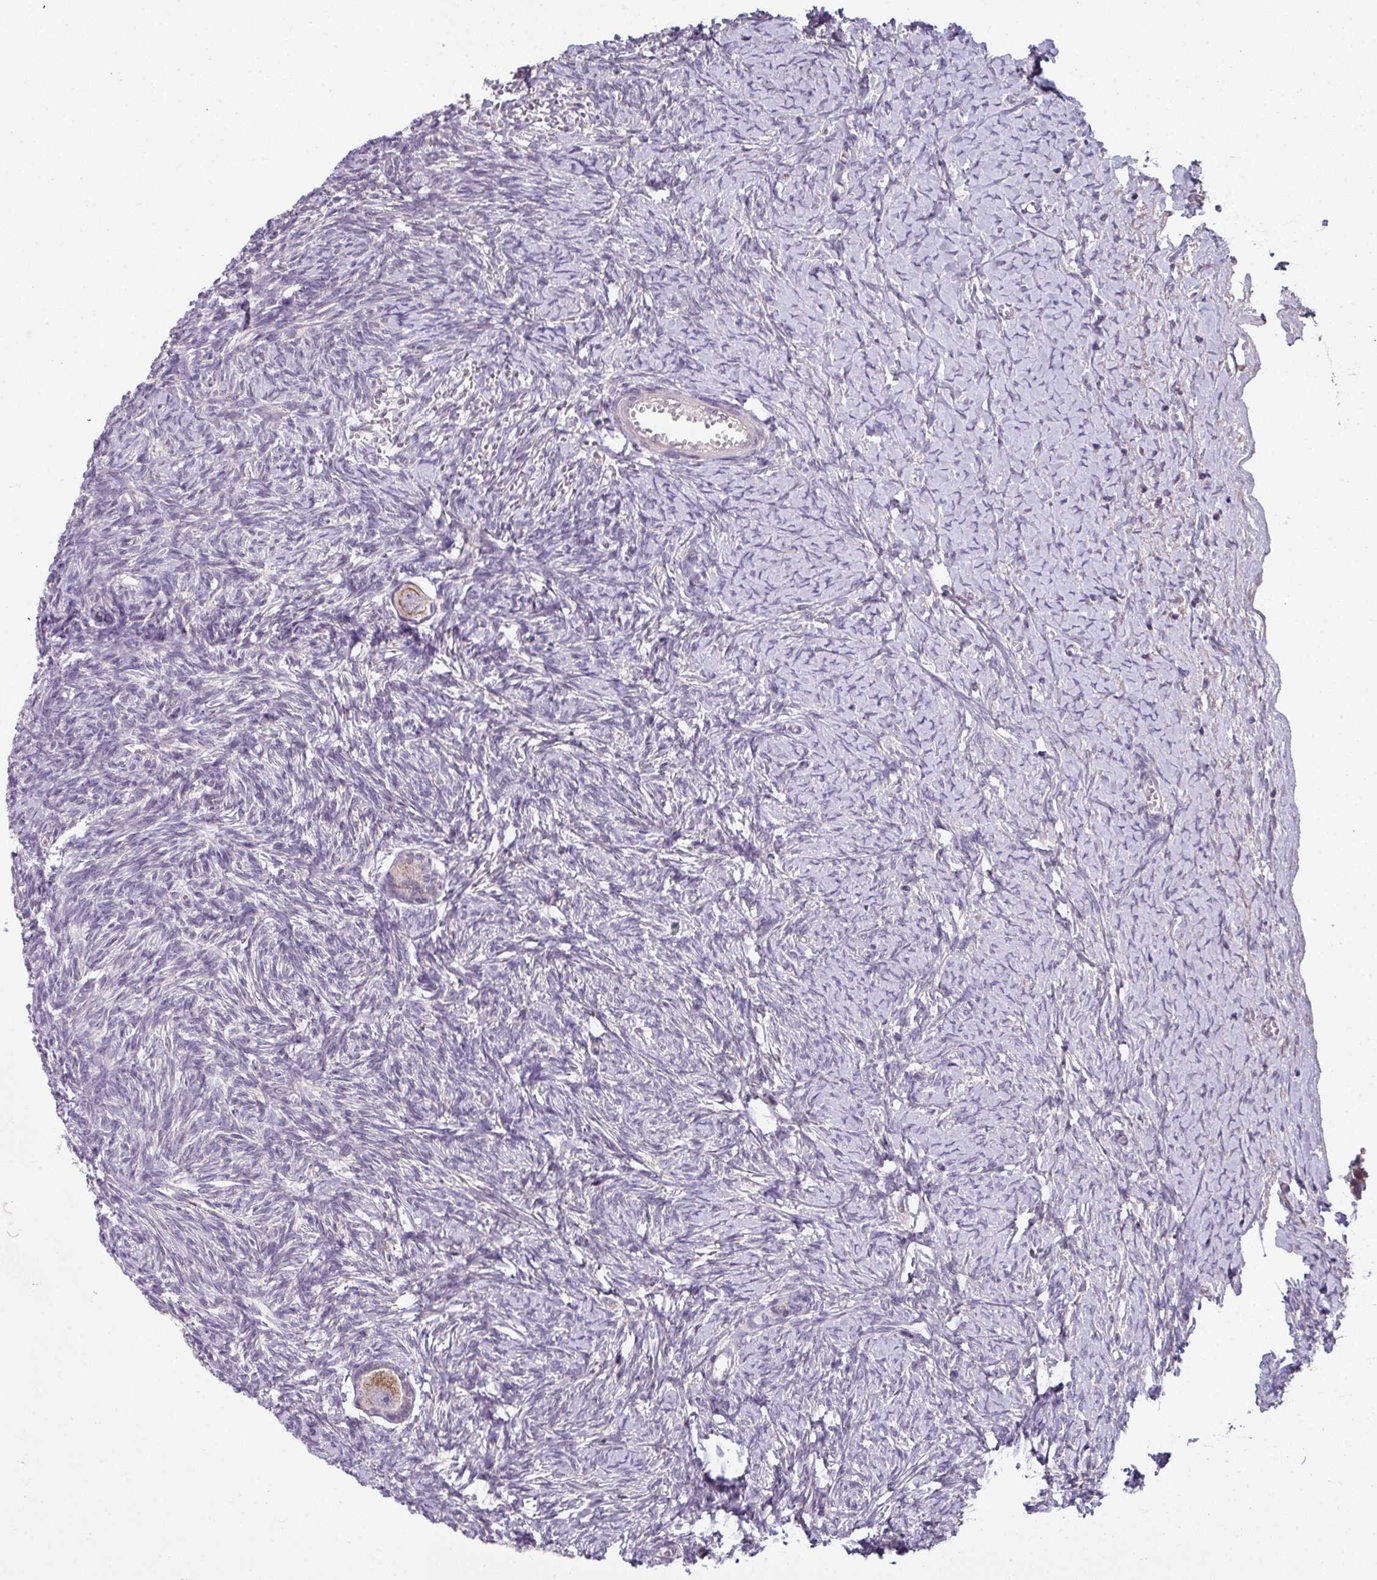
{"staining": {"intensity": "weak", "quantity": ">75%", "location": "cytoplasmic/membranous"}, "tissue": "ovary", "cell_type": "Follicle cells", "image_type": "normal", "snomed": [{"axis": "morphology", "description": "Normal tissue, NOS"}, {"axis": "topography", "description": "Ovary"}], "caption": "Follicle cells exhibit weak cytoplasmic/membranous staining in approximately >75% of cells in unremarkable ovary. (IHC, brightfield microscopy, high magnification).", "gene": "LRRC9", "patient": {"sex": "female", "age": 39}}